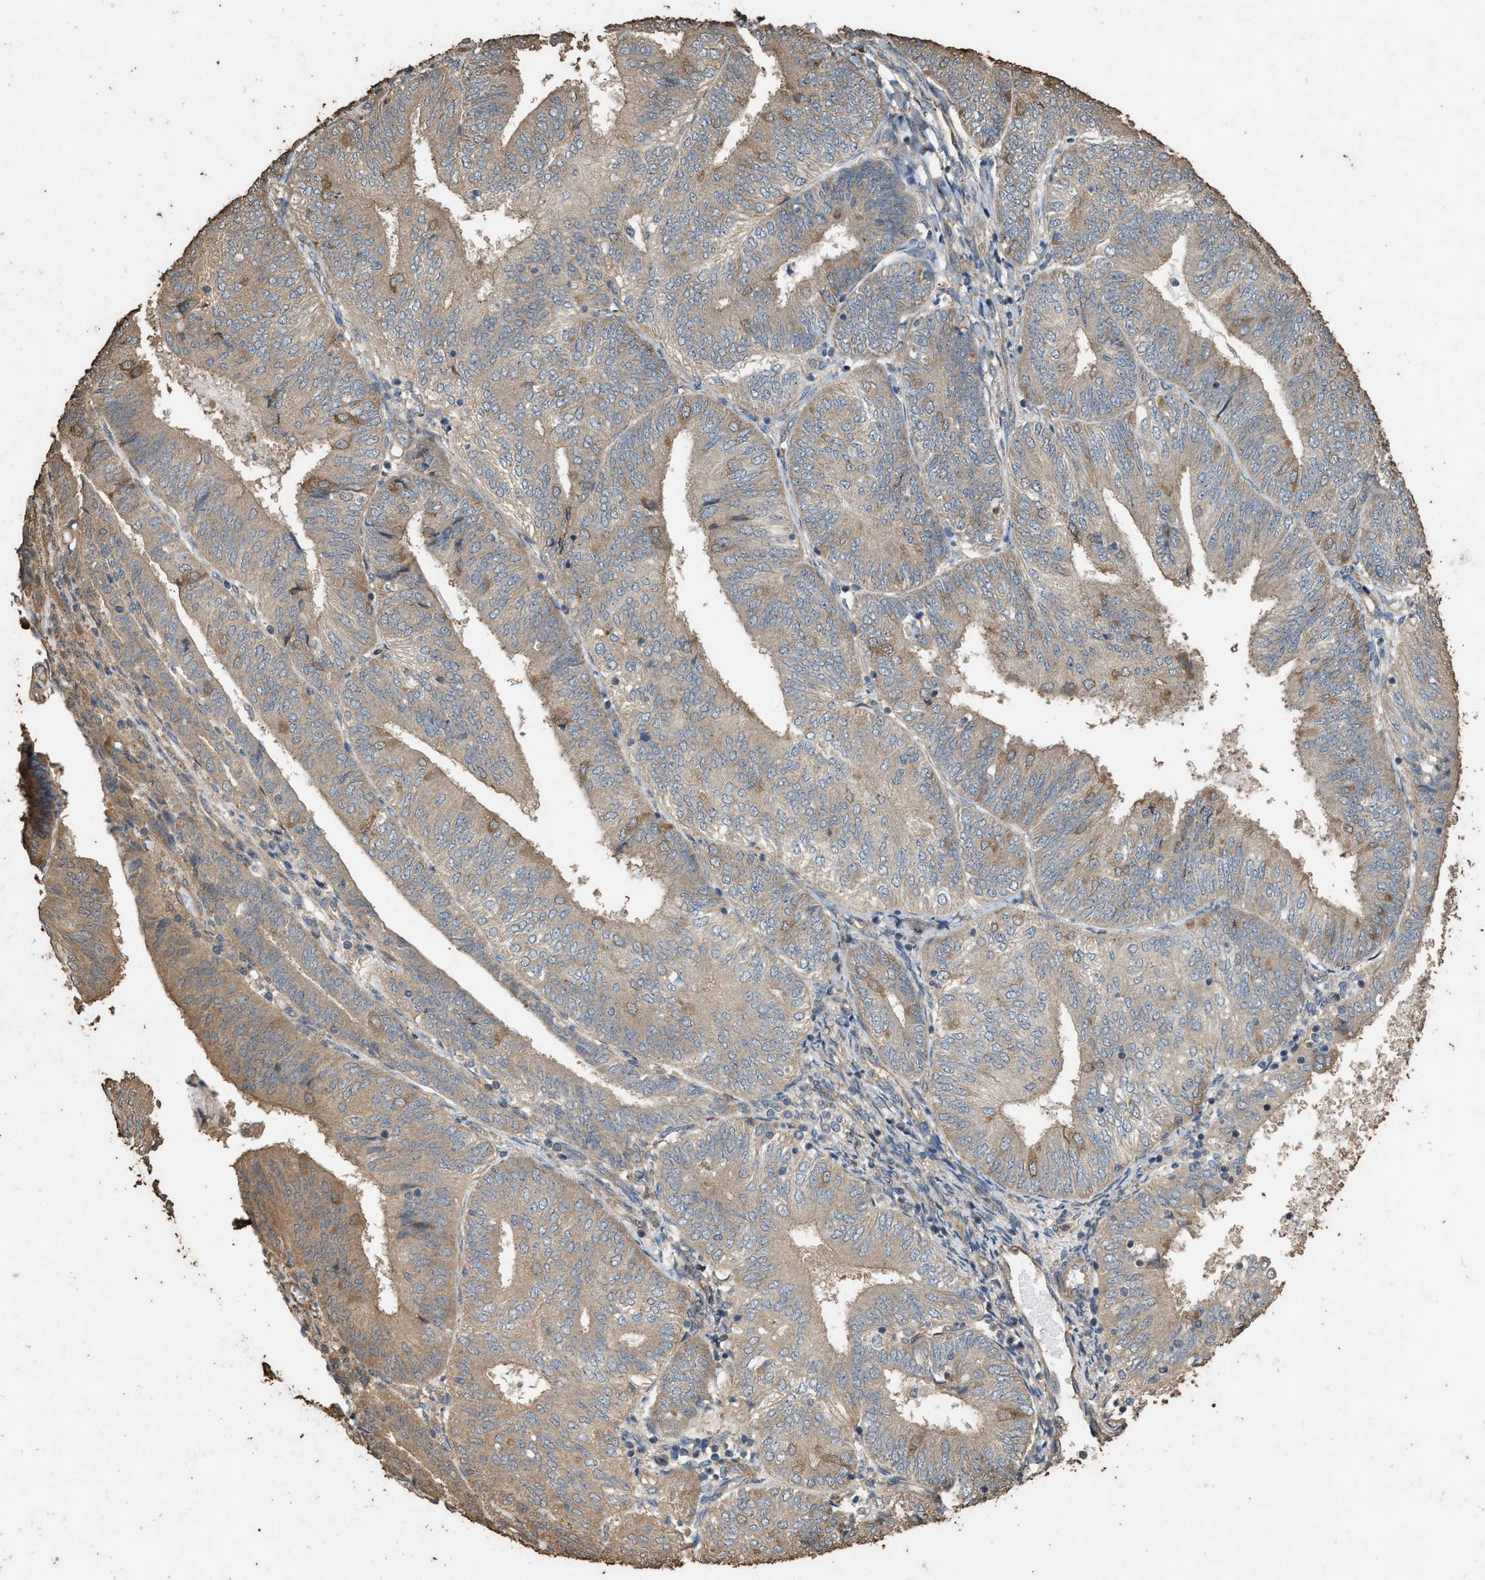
{"staining": {"intensity": "weak", "quantity": "25%-75%", "location": "cytoplasmic/membranous"}, "tissue": "endometrial cancer", "cell_type": "Tumor cells", "image_type": "cancer", "snomed": [{"axis": "morphology", "description": "Adenocarcinoma, NOS"}, {"axis": "topography", "description": "Endometrium"}], "caption": "Endometrial cancer (adenocarcinoma) stained for a protein (brown) exhibits weak cytoplasmic/membranous positive expression in approximately 25%-75% of tumor cells.", "gene": "DCAF7", "patient": {"sex": "female", "age": 58}}